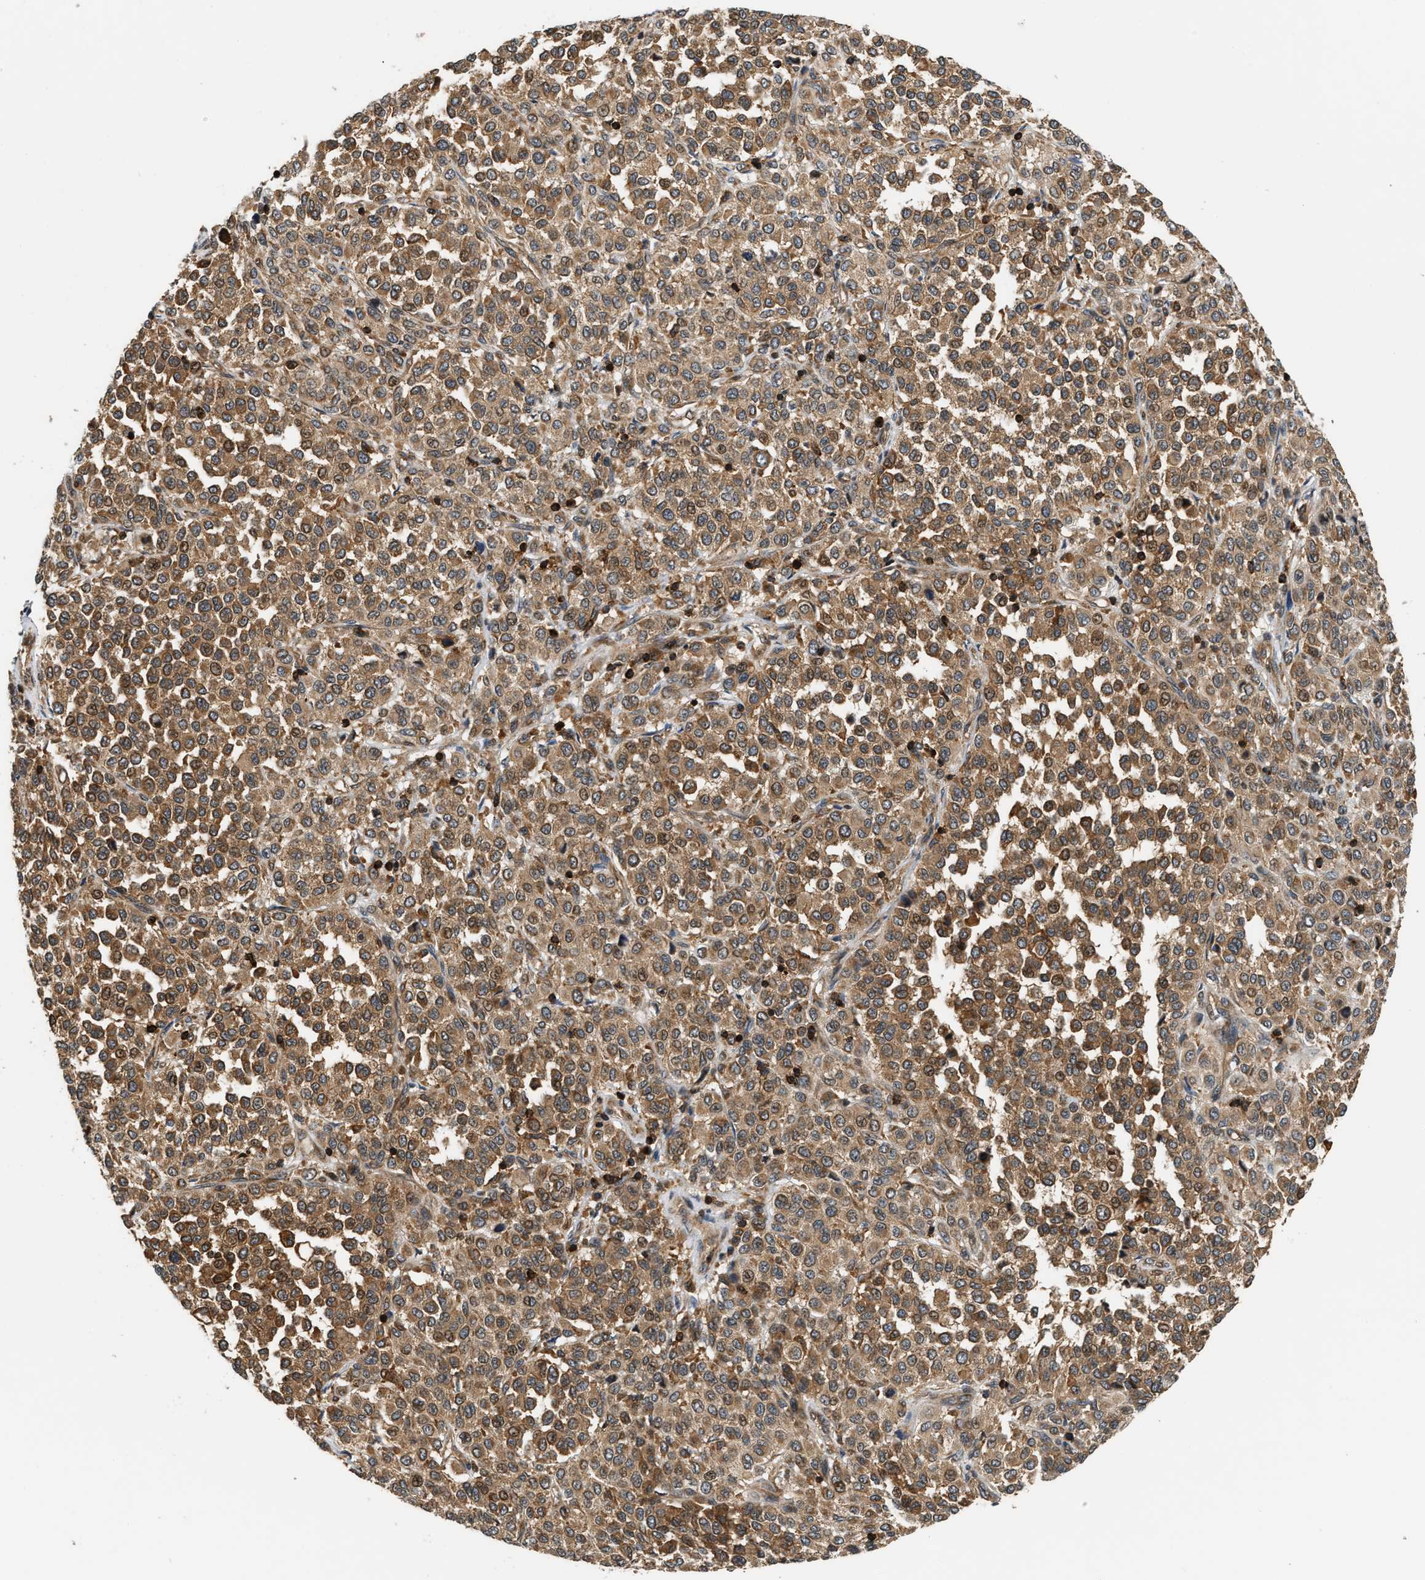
{"staining": {"intensity": "moderate", "quantity": "25%-75%", "location": "cytoplasmic/membranous,nuclear"}, "tissue": "melanoma", "cell_type": "Tumor cells", "image_type": "cancer", "snomed": [{"axis": "morphology", "description": "Malignant melanoma, Metastatic site"}, {"axis": "topography", "description": "Pancreas"}], "caption": "Protein expression analysis of human malignant melanoma (metastatic site) reveals moderate cytoplasmic/membranous and nuclear staining in about 25%-75% of tumor cells.", "gene": "SNX5", "patient": {"sex": "female", "age": 30}}